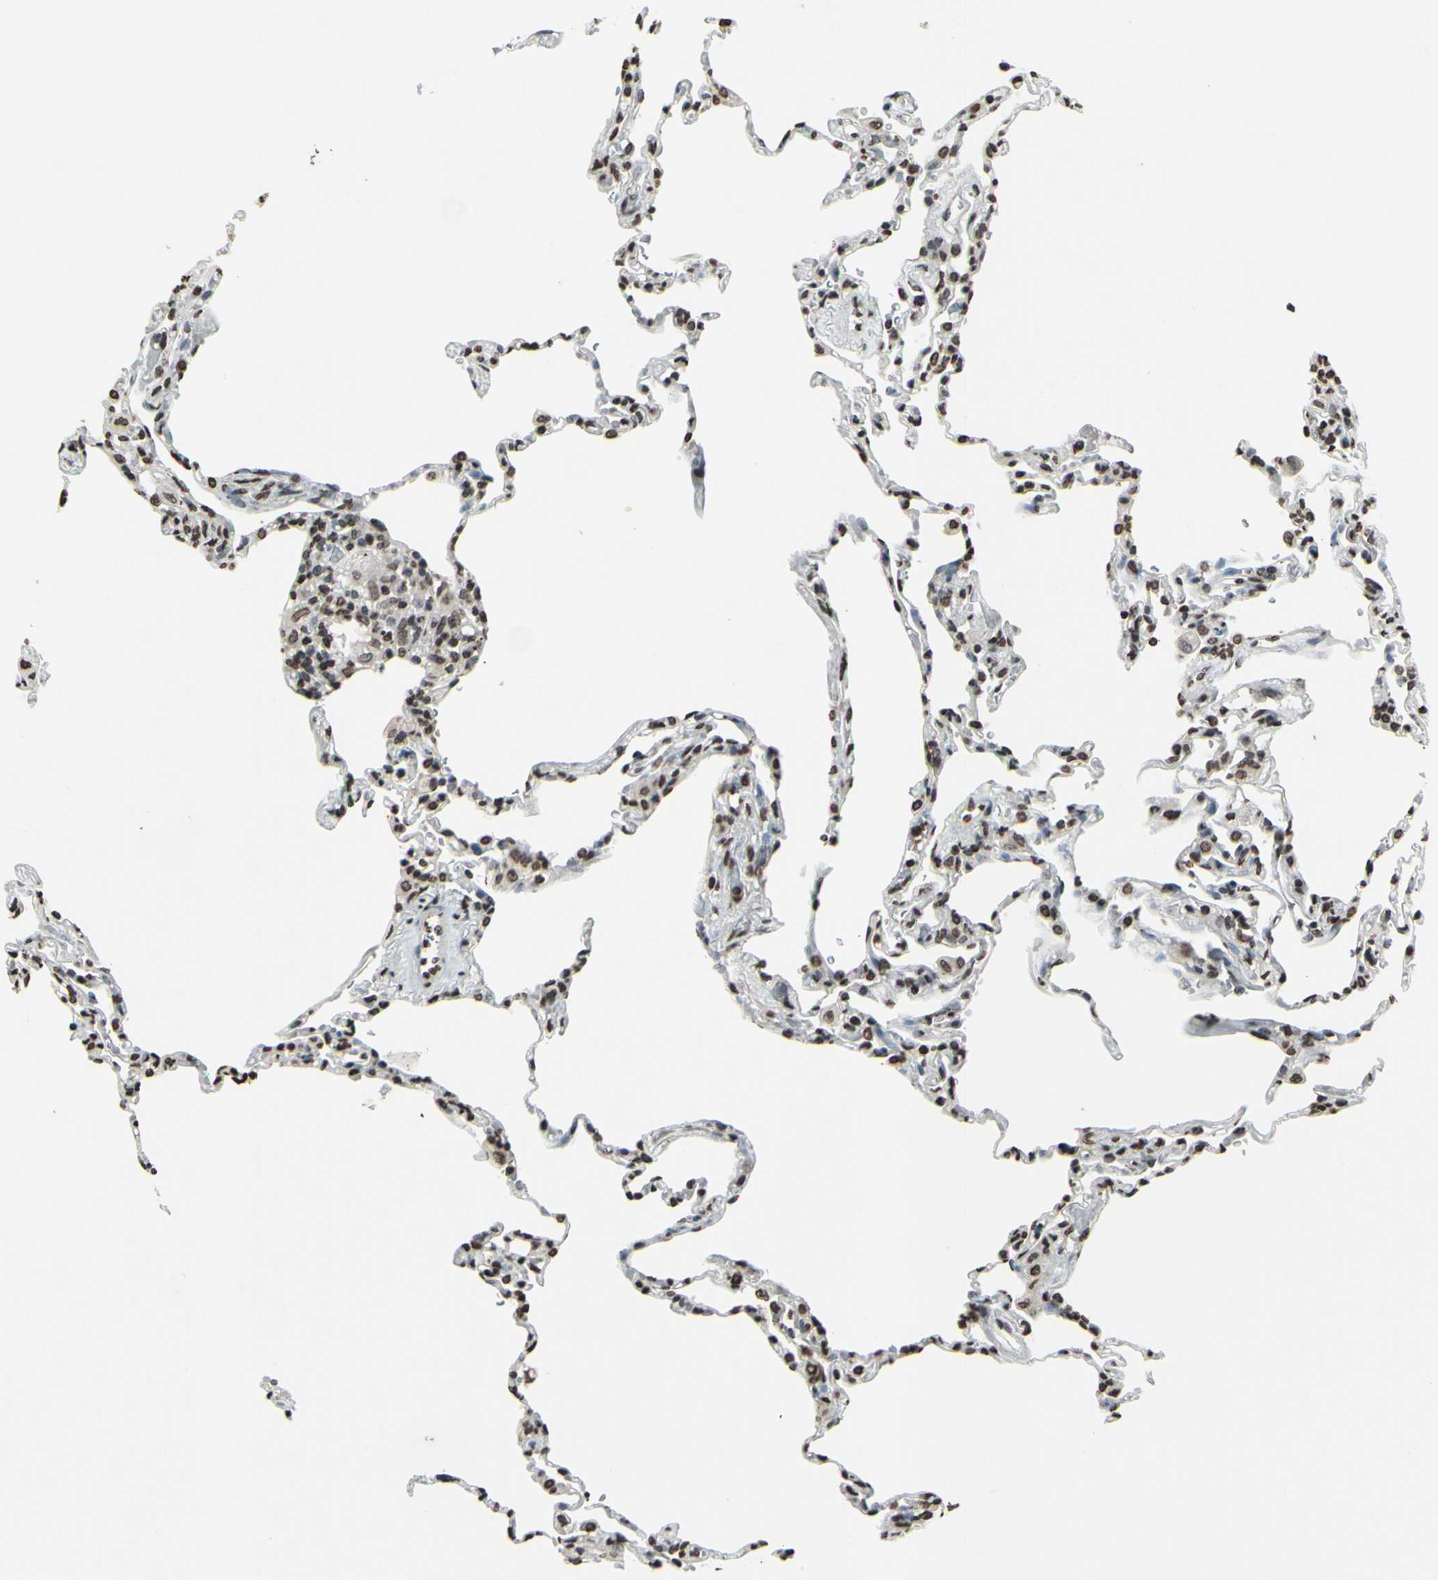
{"staining": {"intensity": "moderate", "quantity": "25%-75%", "location": "nuclear"}, "tissue": "lung", "cell_type": "Alveolar cells", "image_type": "normal", "snomed": [{"axis": "morphology", "description": "Normal tissue, NOS"}, {"axis": "topography", "description": "Lung"}], "caption": "Immunohistochemistry of unremarkable human lung reveals medium levels of moderate nuclear positivity in about 25%-75% of alveolar cells. Immunohistochemistry (ihc) stains the protein of interest in brown and the nuclei are stained blue.", "gene": "CD79B", "patient": {"sex": "male", "age": 59}}